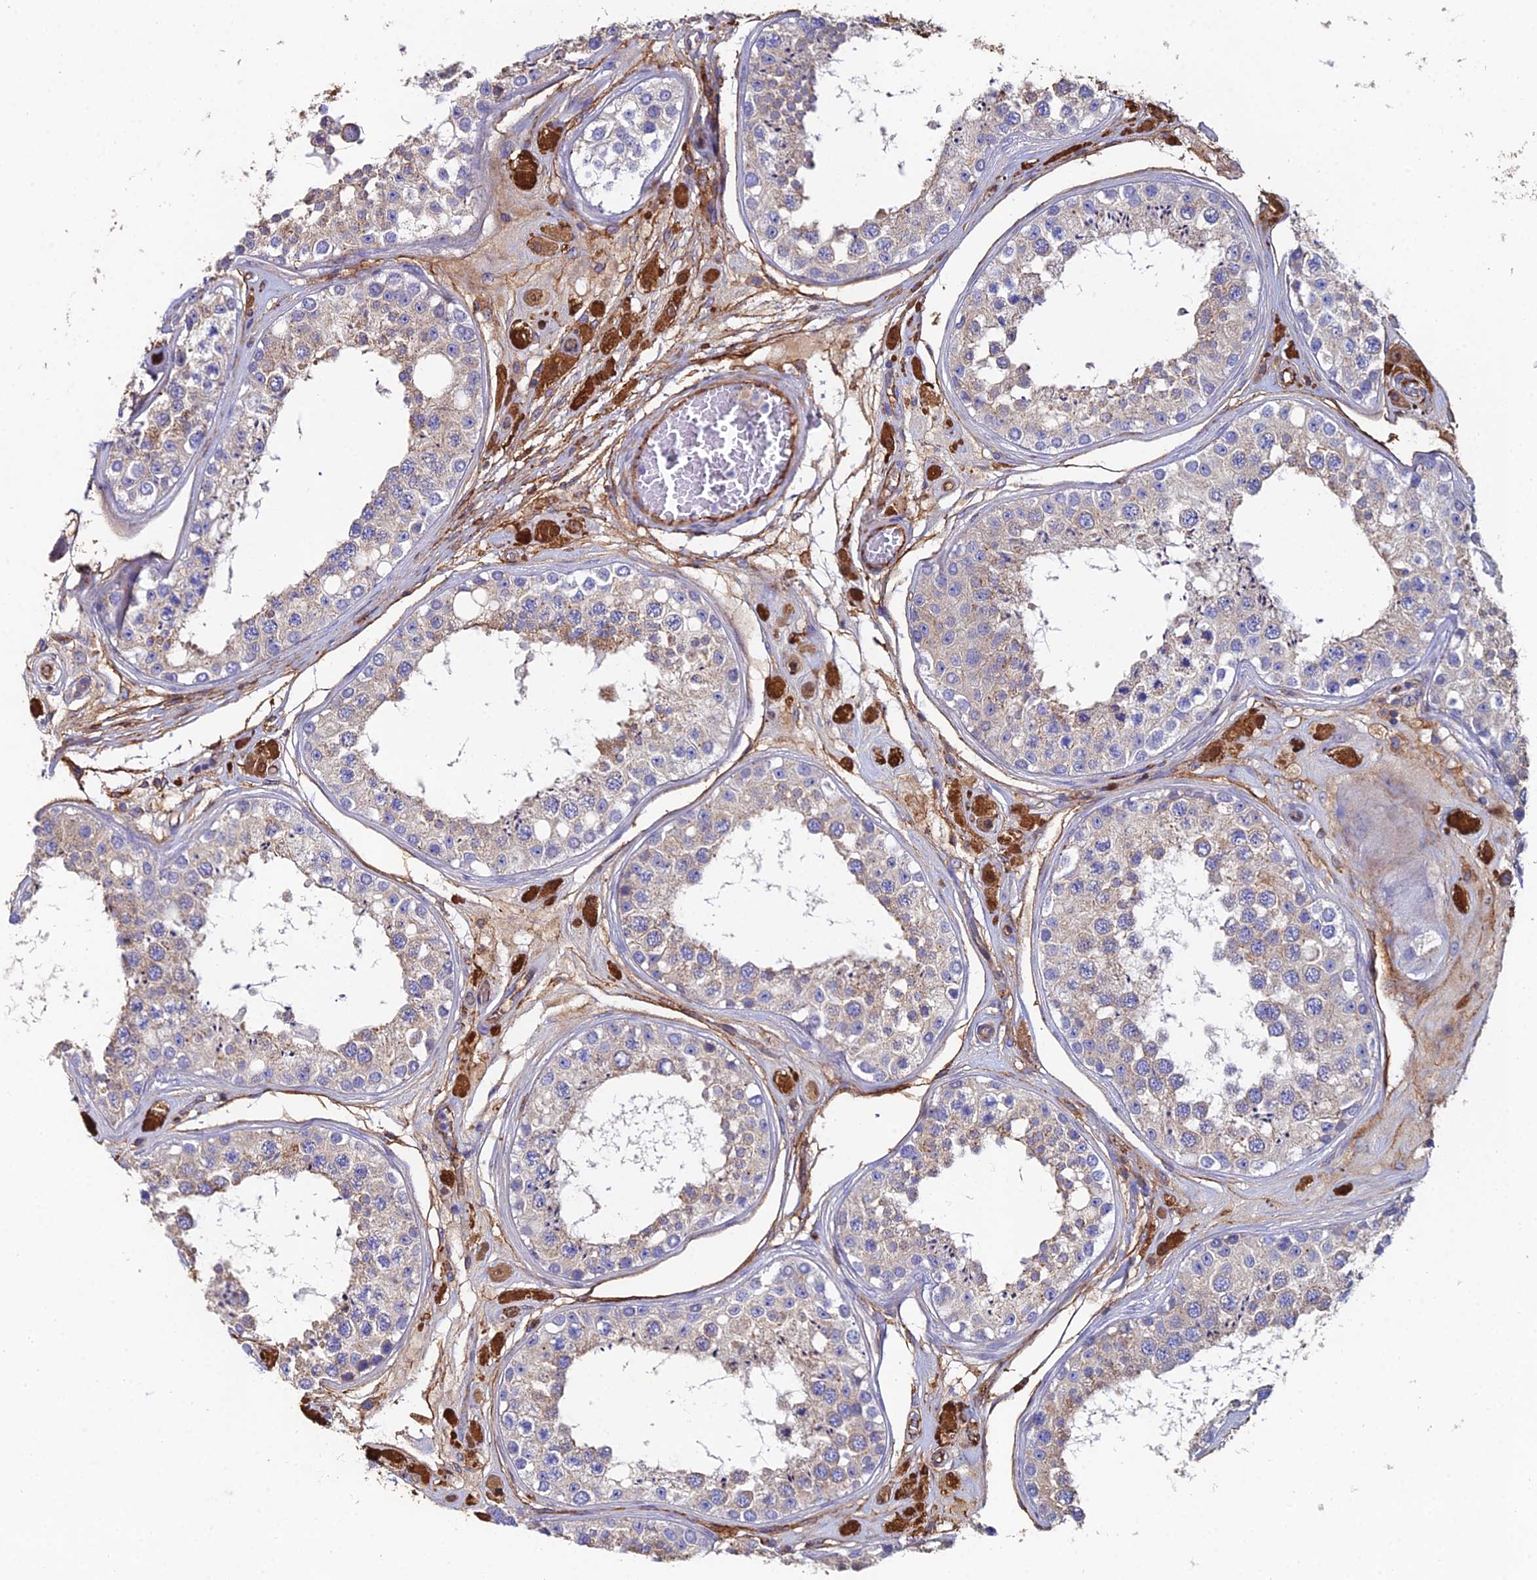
{"staining": {"intensity": "weak", "quantity": "<25%", "location": "cytoplasmic/membranous"}, "tissue": "testis", "cell_type": "Cells in seminiferous ducts", "image_type": "normal", "snomed": [{"axis": "morphology", "description": "Normal tissue, NOS"}, {"axis": "topography", "description": "Testis"}], "caption": "Immunohistochemical staining of benign human testis displays no significant expression in cells in seminiferous ducts.", "gene": "C6", "patient": {"sex": "male", "age": 25}}